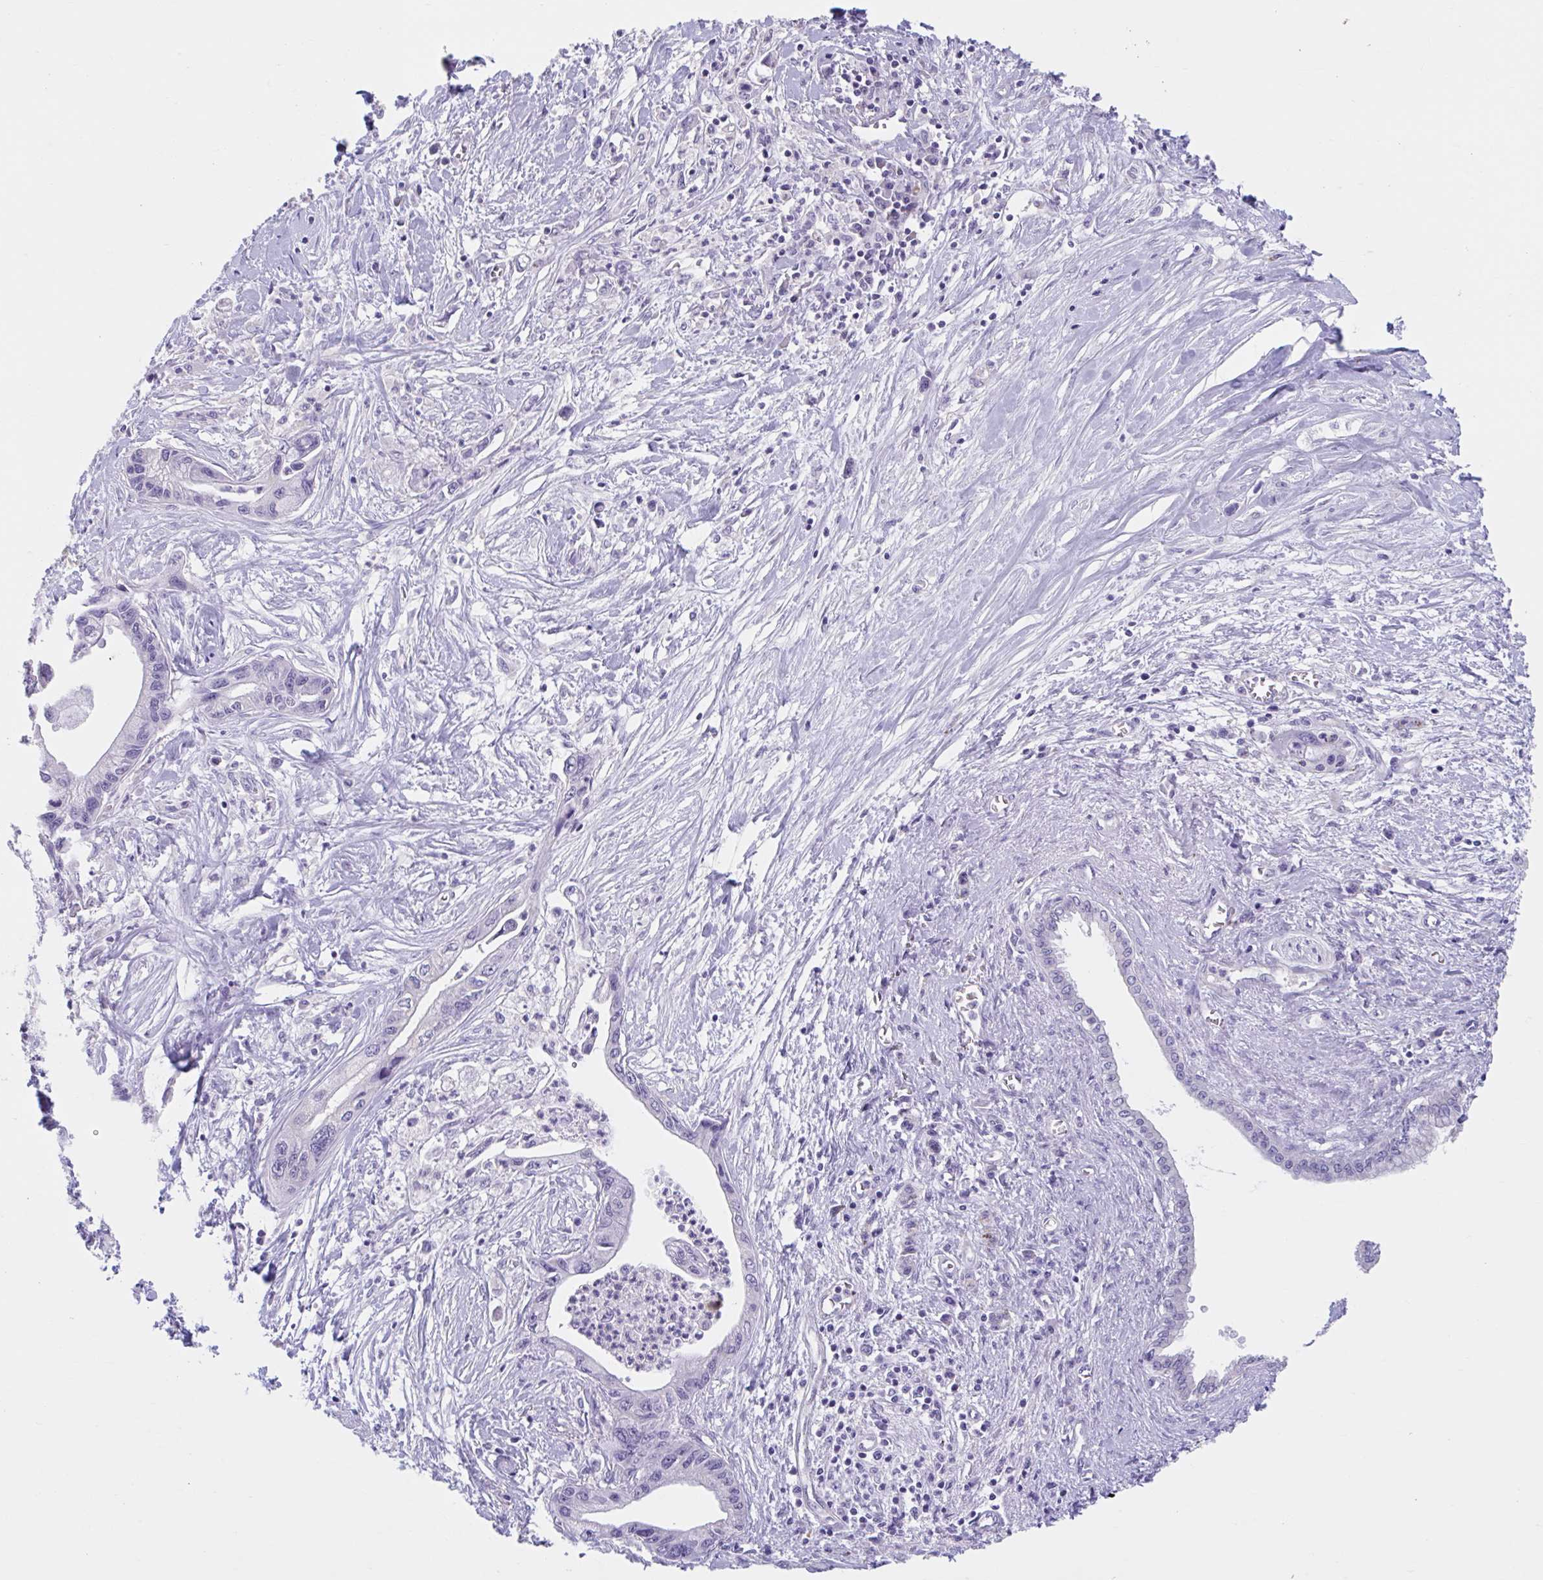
{"staining": {"intensity": "negative", "quantity": "none", "location": "none"}, "tissue": "pancreatic cancer", "cell_type": "Tumor cells", "image_type": "cancer", "snomed": [{"axis": "morphology", "description": "Adenocarcinoma, NOS"}, {"axis": "topography", "description": "Pancreas"}], "caption": "Immunohistochemistry of human adenocarcinoma (pancreatic) reveals no expression in tumor cells.", "gene": "GPR162", "patient": {"sex": "male", "age": 61}}